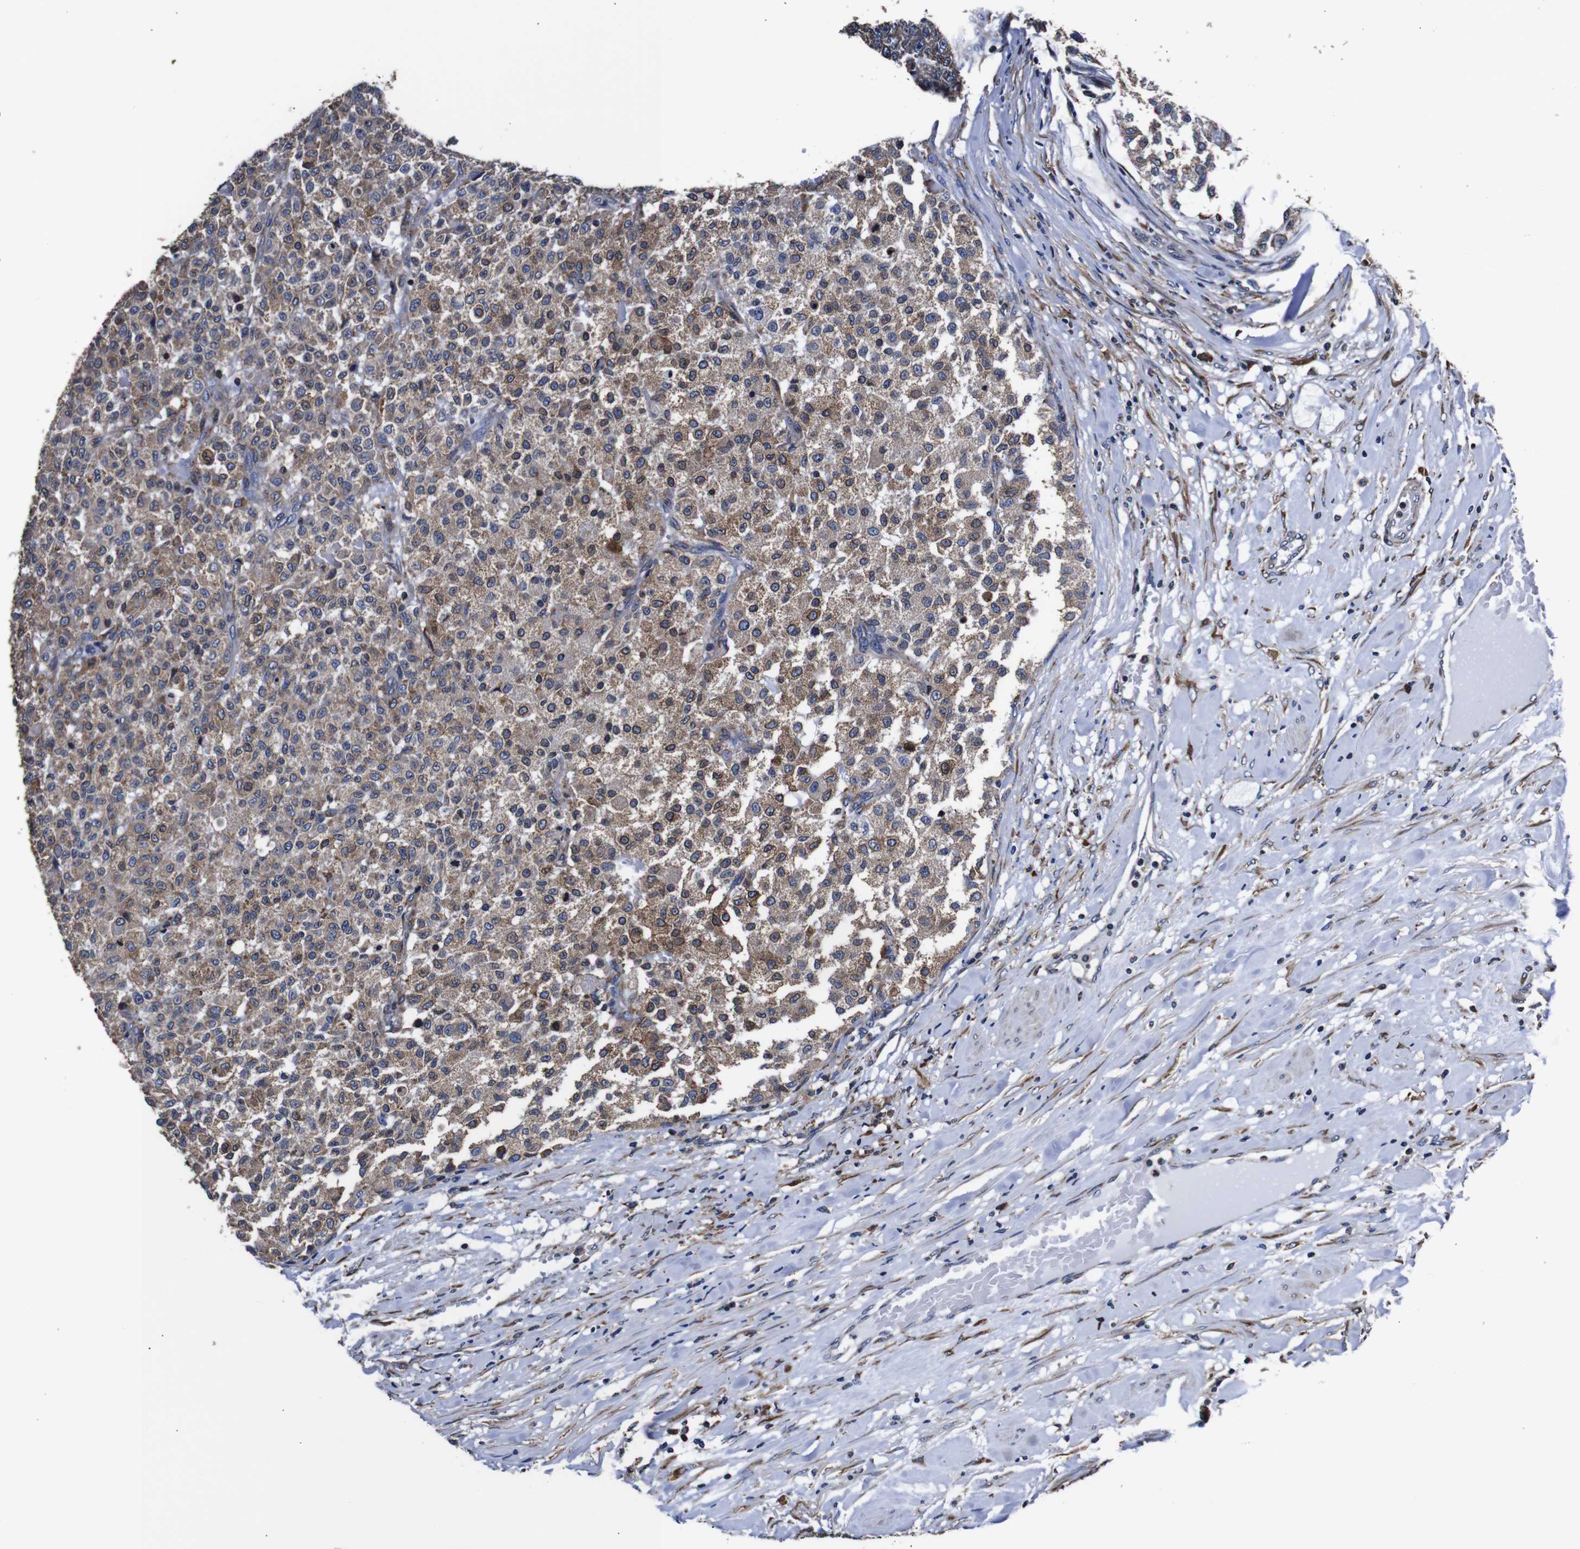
{"staining": {"intensity": "moderate", "quantity": ">75%", "location": "cytoplasmic/membranous"}, "tissue": "testis cancer", "cell_type": "Tumor cells", "image_type": "cancer", "snomed": [{"axis": "morphology", "description": "Seminoma, NOS"}, {"axis": "topography", "description": "Testis"}], "caption": "Immunohistochemical staining of testis seminoma shows moderate cytoplasmic/membranous protein positivity in about >75% of tumor cells.", "gene": "PPIB", "patient": {"sex": "male", "age": 59}}